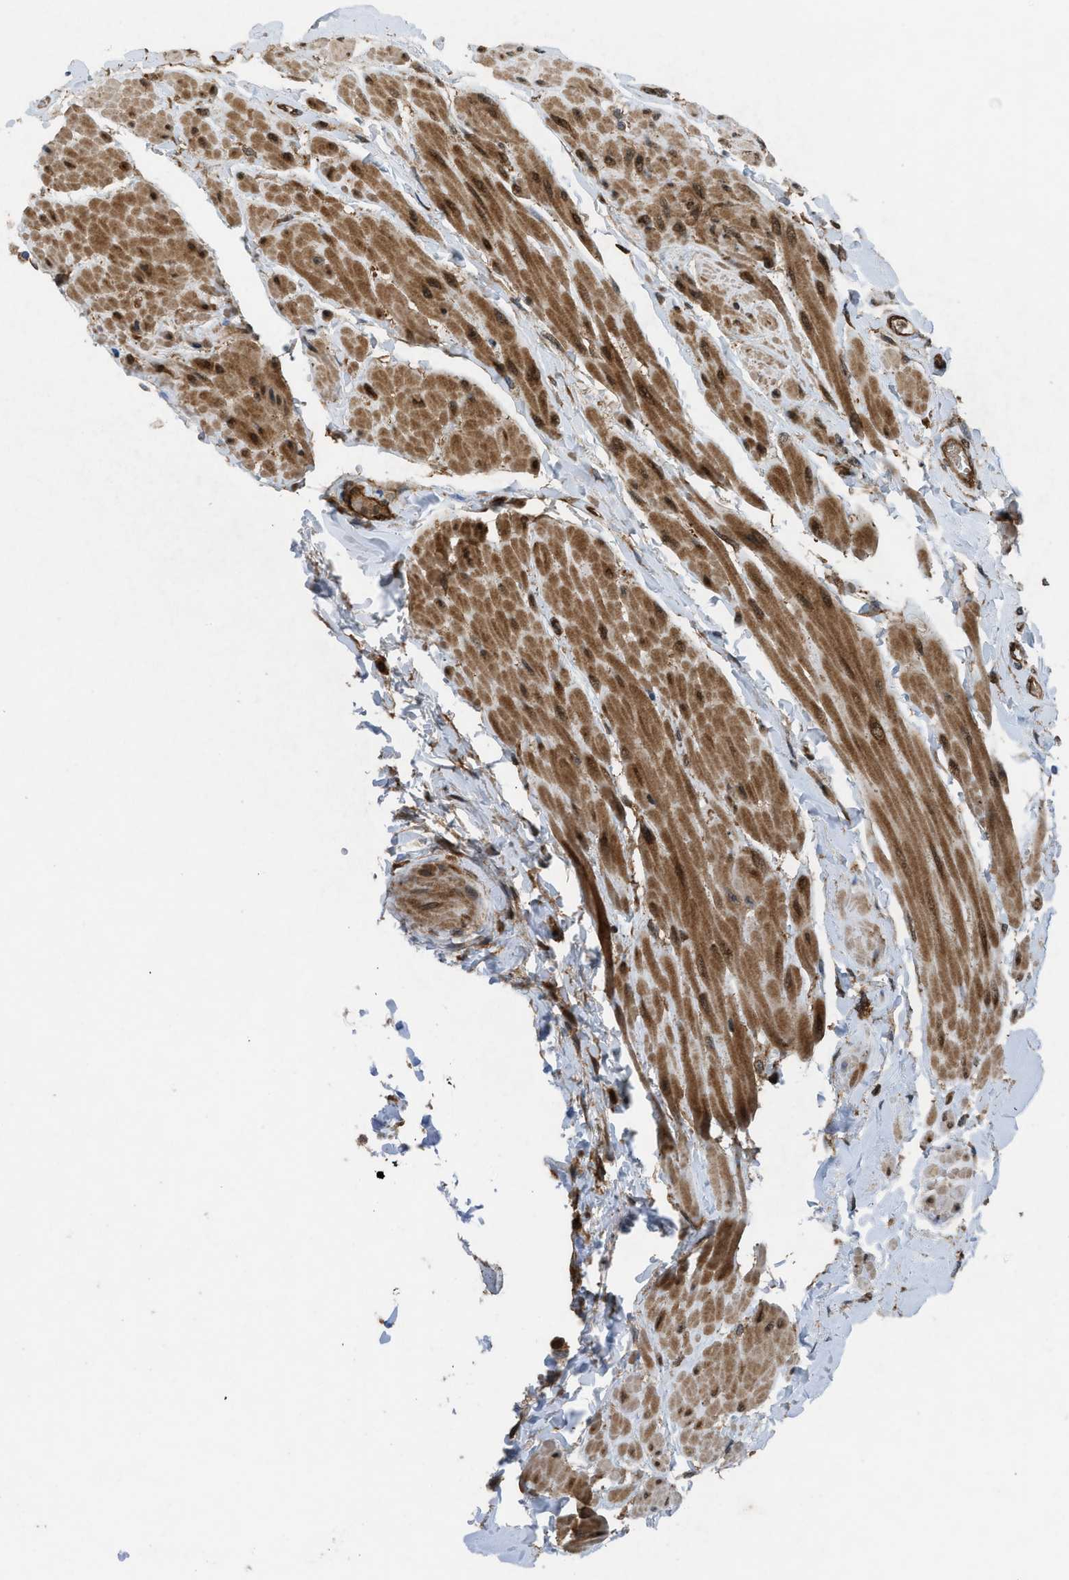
{"staining": {"intensity": "strong", "quantity": ">75%", "location": "cytoplasmic/membranous"}, "tissue": "urinary bladder", "cell_type": "Urothelial cells", "image_type": "normal", "snomed": [{"axis": "morphology", "description": "Normal tissue, NOS"}, {"axis": "topography", "description": "Urinary bladder"}], "caption": "About >75% of urothelial cells in benign human urinary bladder exhibit strong cytoplasmic/membranous protein staining as visualized by brown immunohistochemical staining.", "gene": "OXSR1", "patient": {"sex": "female", "age": 79}}